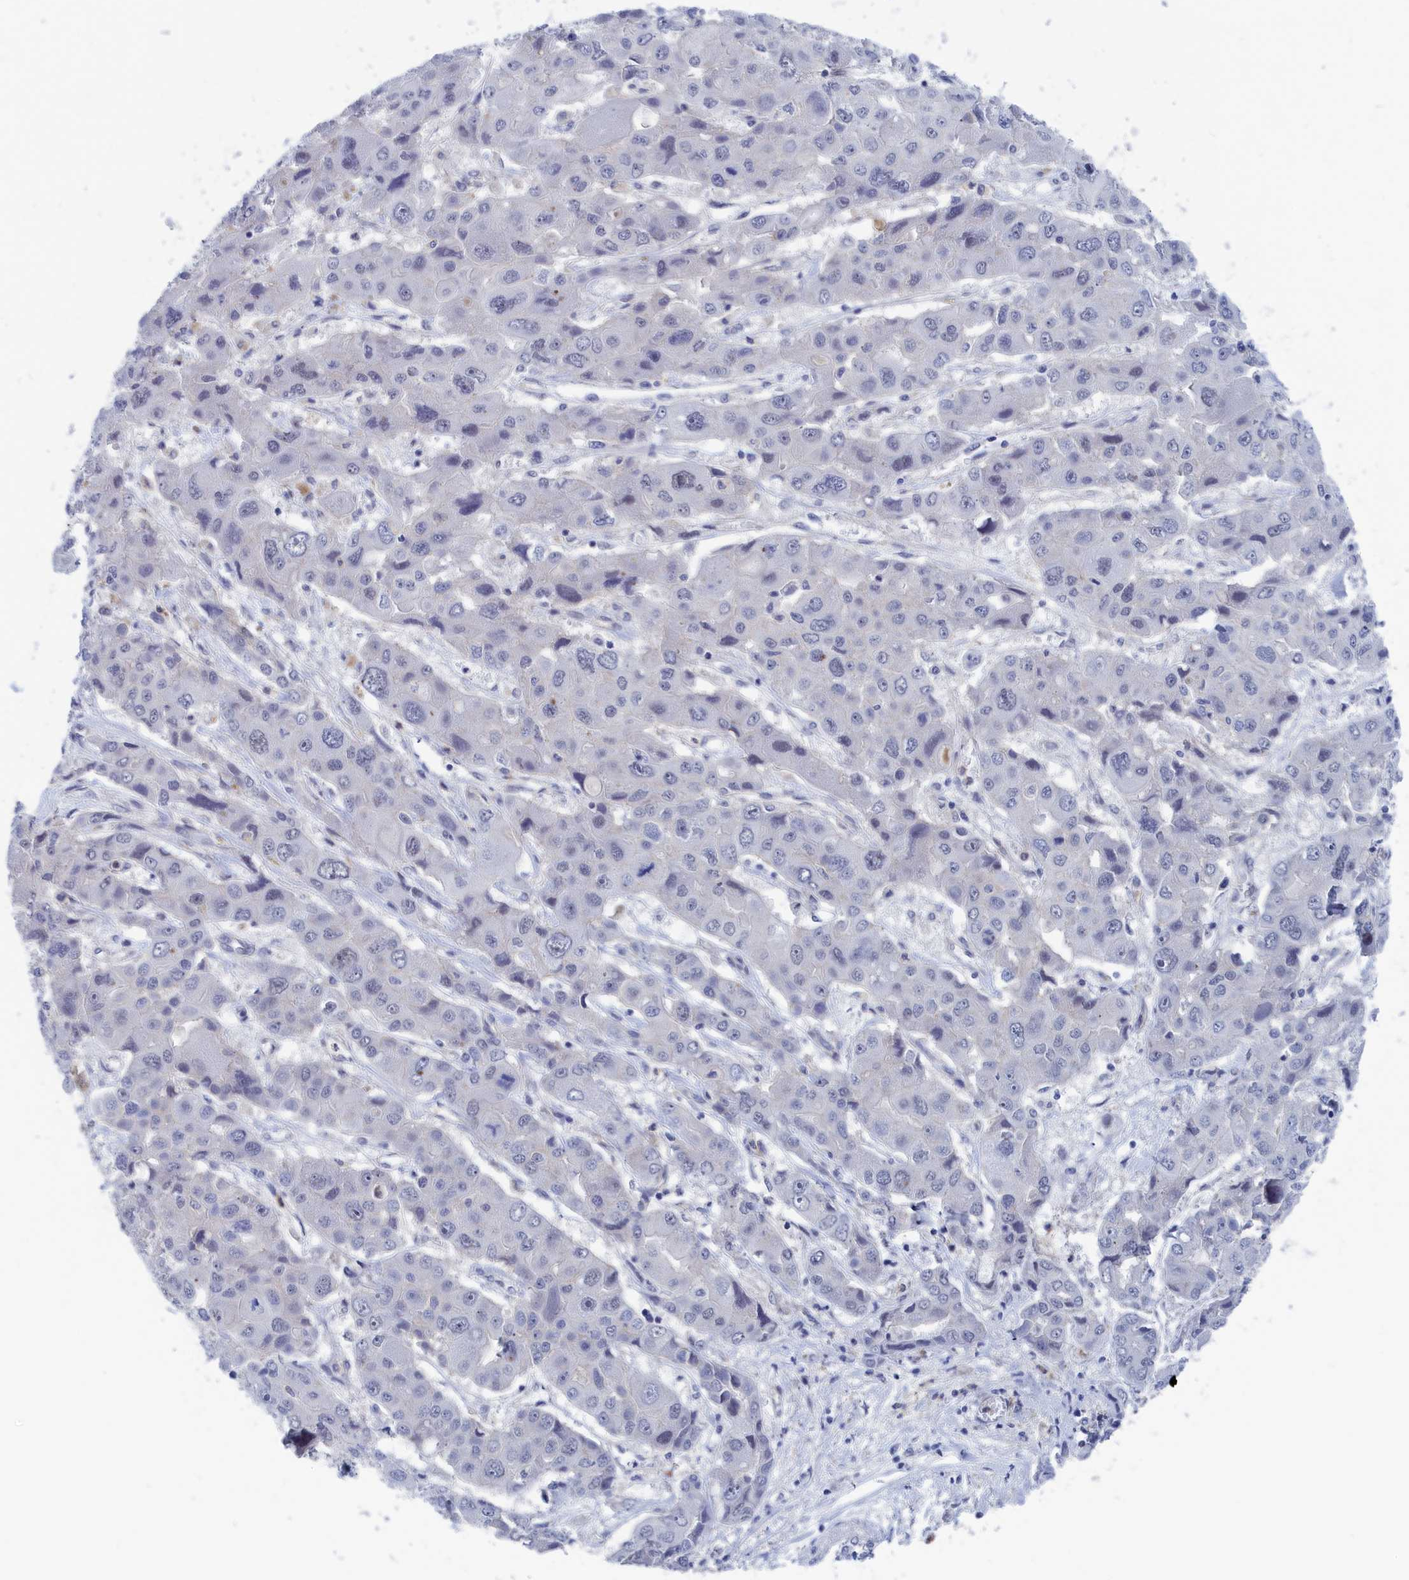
{"staining": {"intensity": "negative", "quantity": "none", "location": "none"}, "tissue": "liver cancer", "cell_type": "Tumor cells", "image_type": "cancer", "snomed": [{"axis": "morphology", "description": "Cholangiocarcinoma"}, {"axis": "topography", "description": "Liver"}], "caption": "Micrograph shows no significant protein positivity in tumor cells of liver cancer (cholangiocarcinoma). The staining is performed using DAB (3,3'-diaminobenzidine) brown chromogen with nuclei counter-stained in using hematoxylin.", "gene": "MARCHF3", "patient": {"sex": "male", "age": 67}}